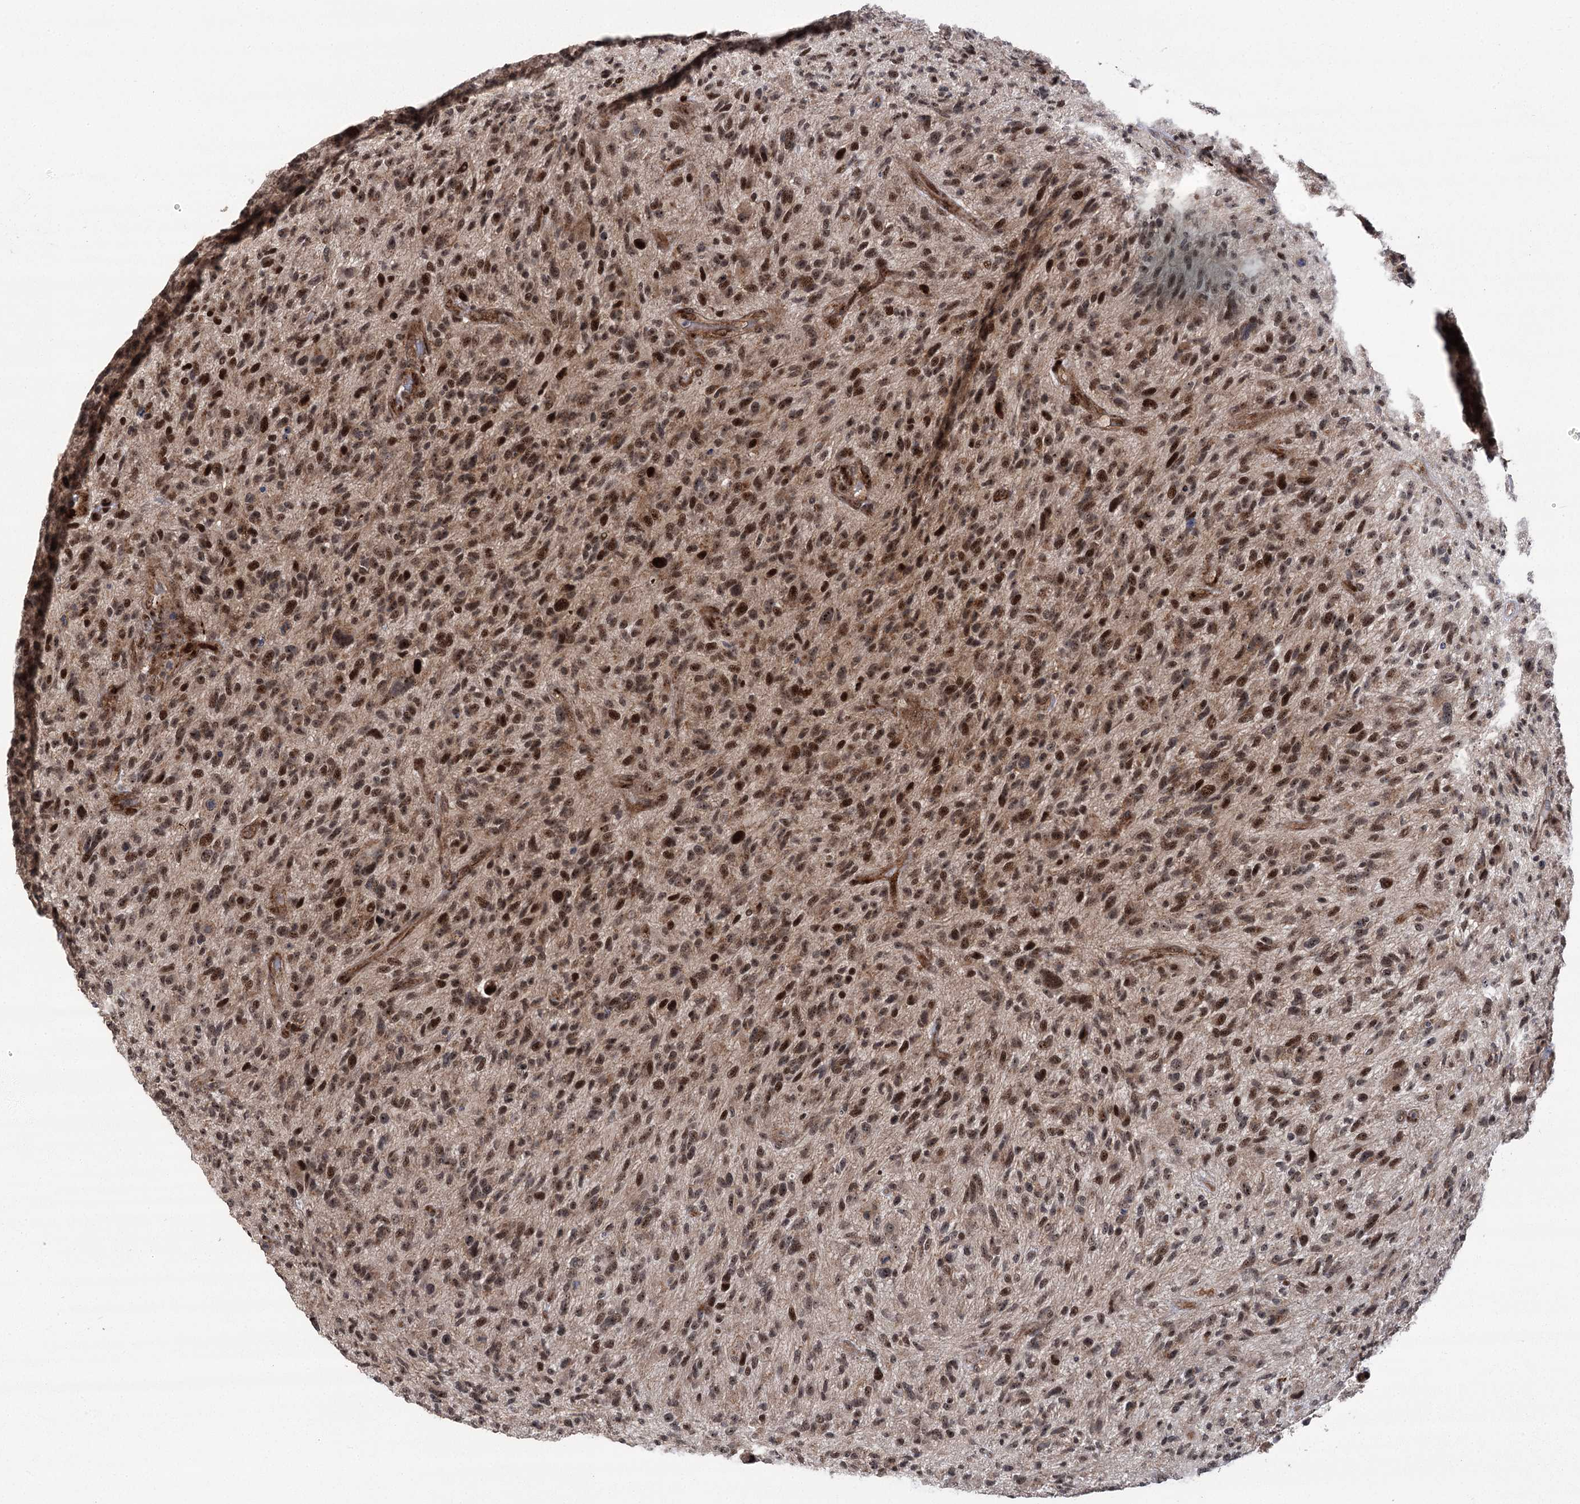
{"staining": {"intensity": "moderate", "quantity": ">75%", "location": "nuclear"}, "tissue": "glioma", "cell_type": "Tumor cells", "image_type": "cancer", "snomed": [{"axis": "morphology", "description": "Glioma, malignant, High grade"}, {"axis": "topography", "description": "Brain"}], "caption": "Malignant glioma (high-grade) tissue shows moderate nuclear staining in approximately >75% of tumor cells The protein of interest is stained brown, and the nuclei are stained in blue (DAB IHC with brightfield microscopy, high magnification).", "gene": "PARM1", "patient": {"sex": "male", "age": 47}}